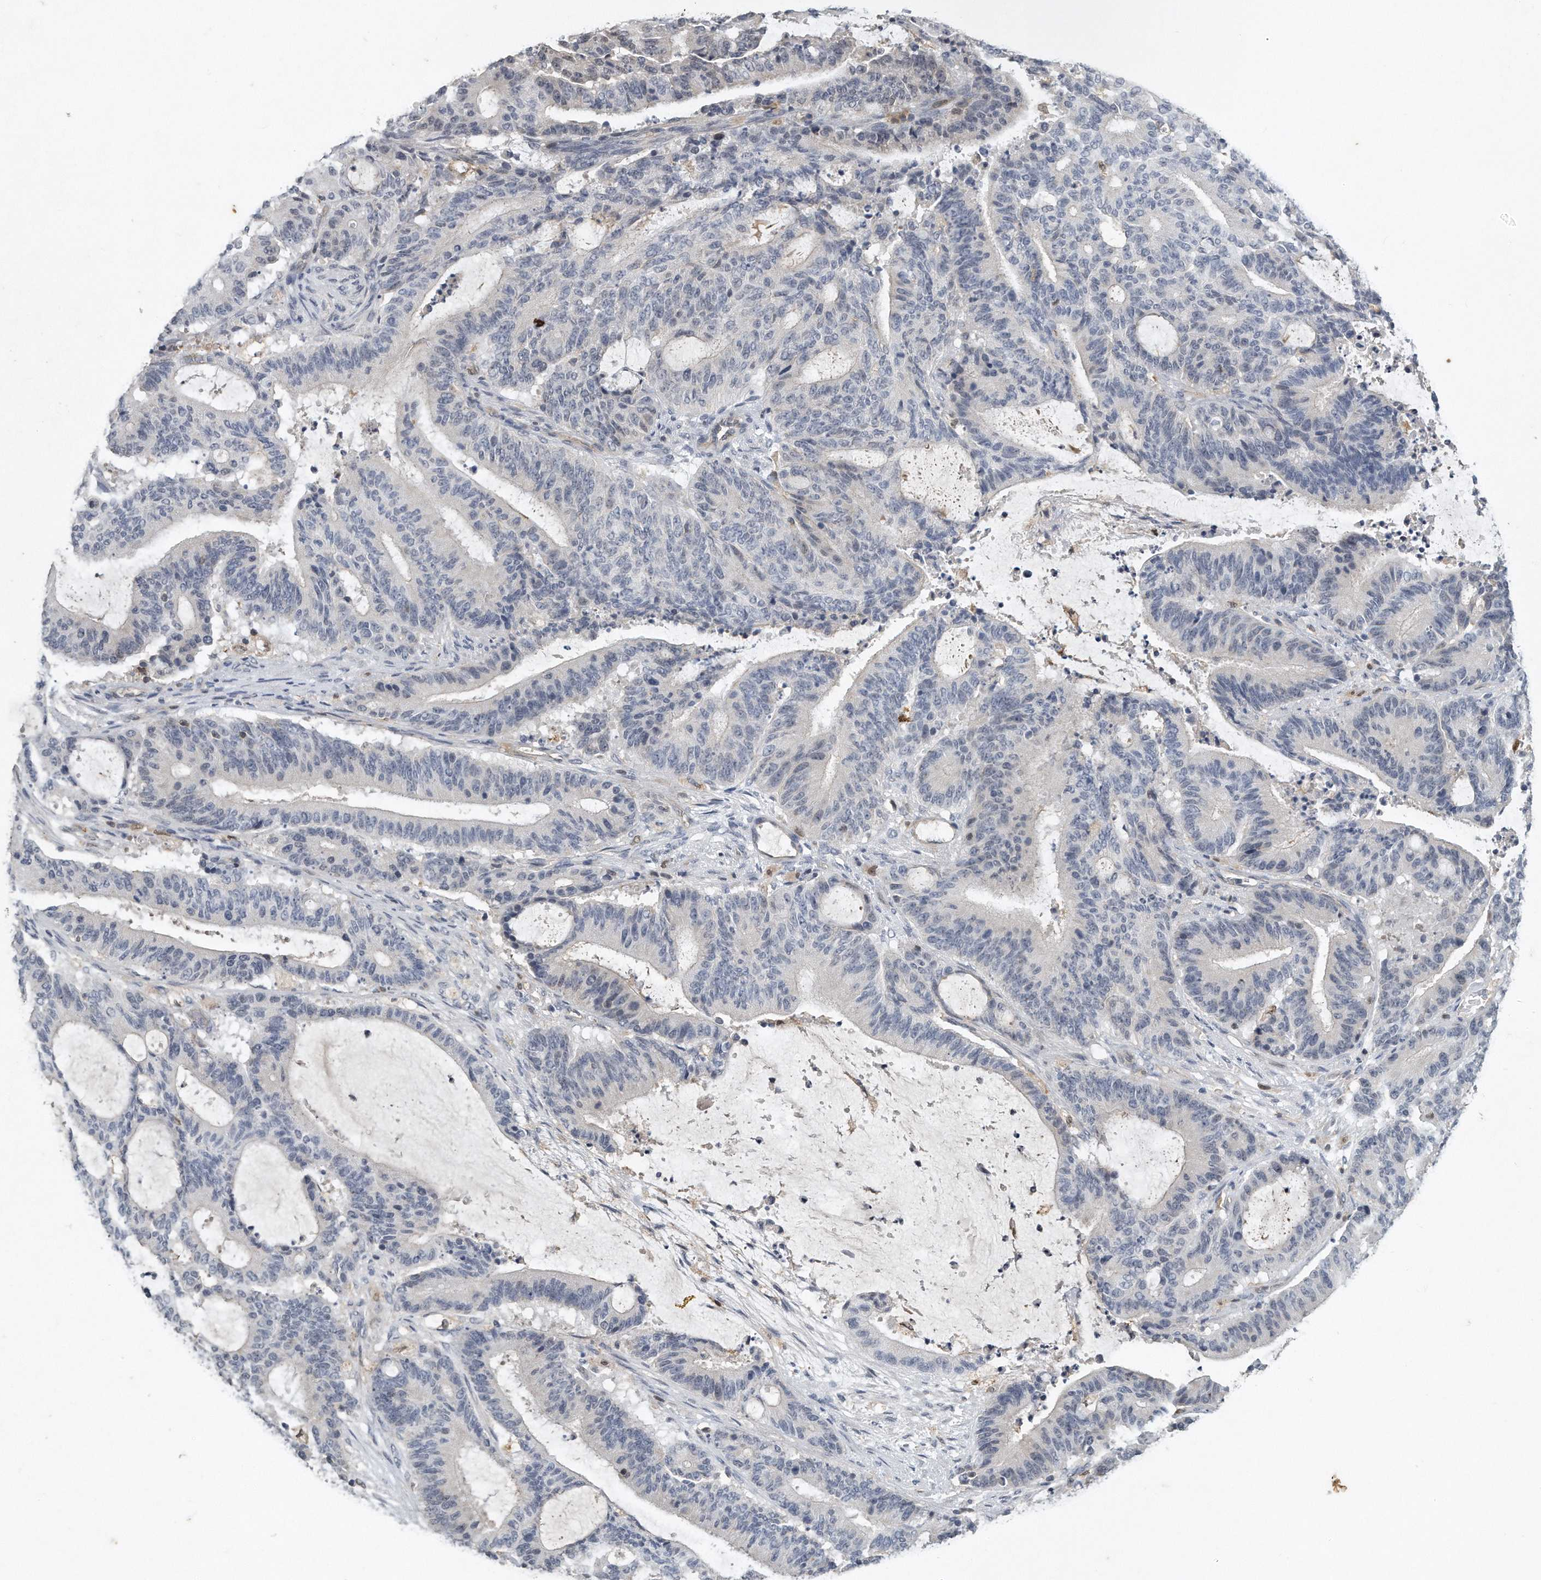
{"staining": {"intensity": "negative", "quantity": "none", "location": "none"}, "tissue": "liver cancer", "cell_type": "Tumor cells", "image_type": "cancer", "snomed": [{"axis": "morphology", "description": "Normal tissue, NOS"}, {"axis": "morphology", "description": "Cholangiocarcinoma"}, {"axis": "topography", "description": "Liver"}, {"axis": "topography", "description": "Peripheral nerve tissue"}], "caption": "The micrograph demonstrates no significant expression in tumor cells of liver cancer.", "gene": "CAMK1", "patient": {"sex": "female", "age": 73}}